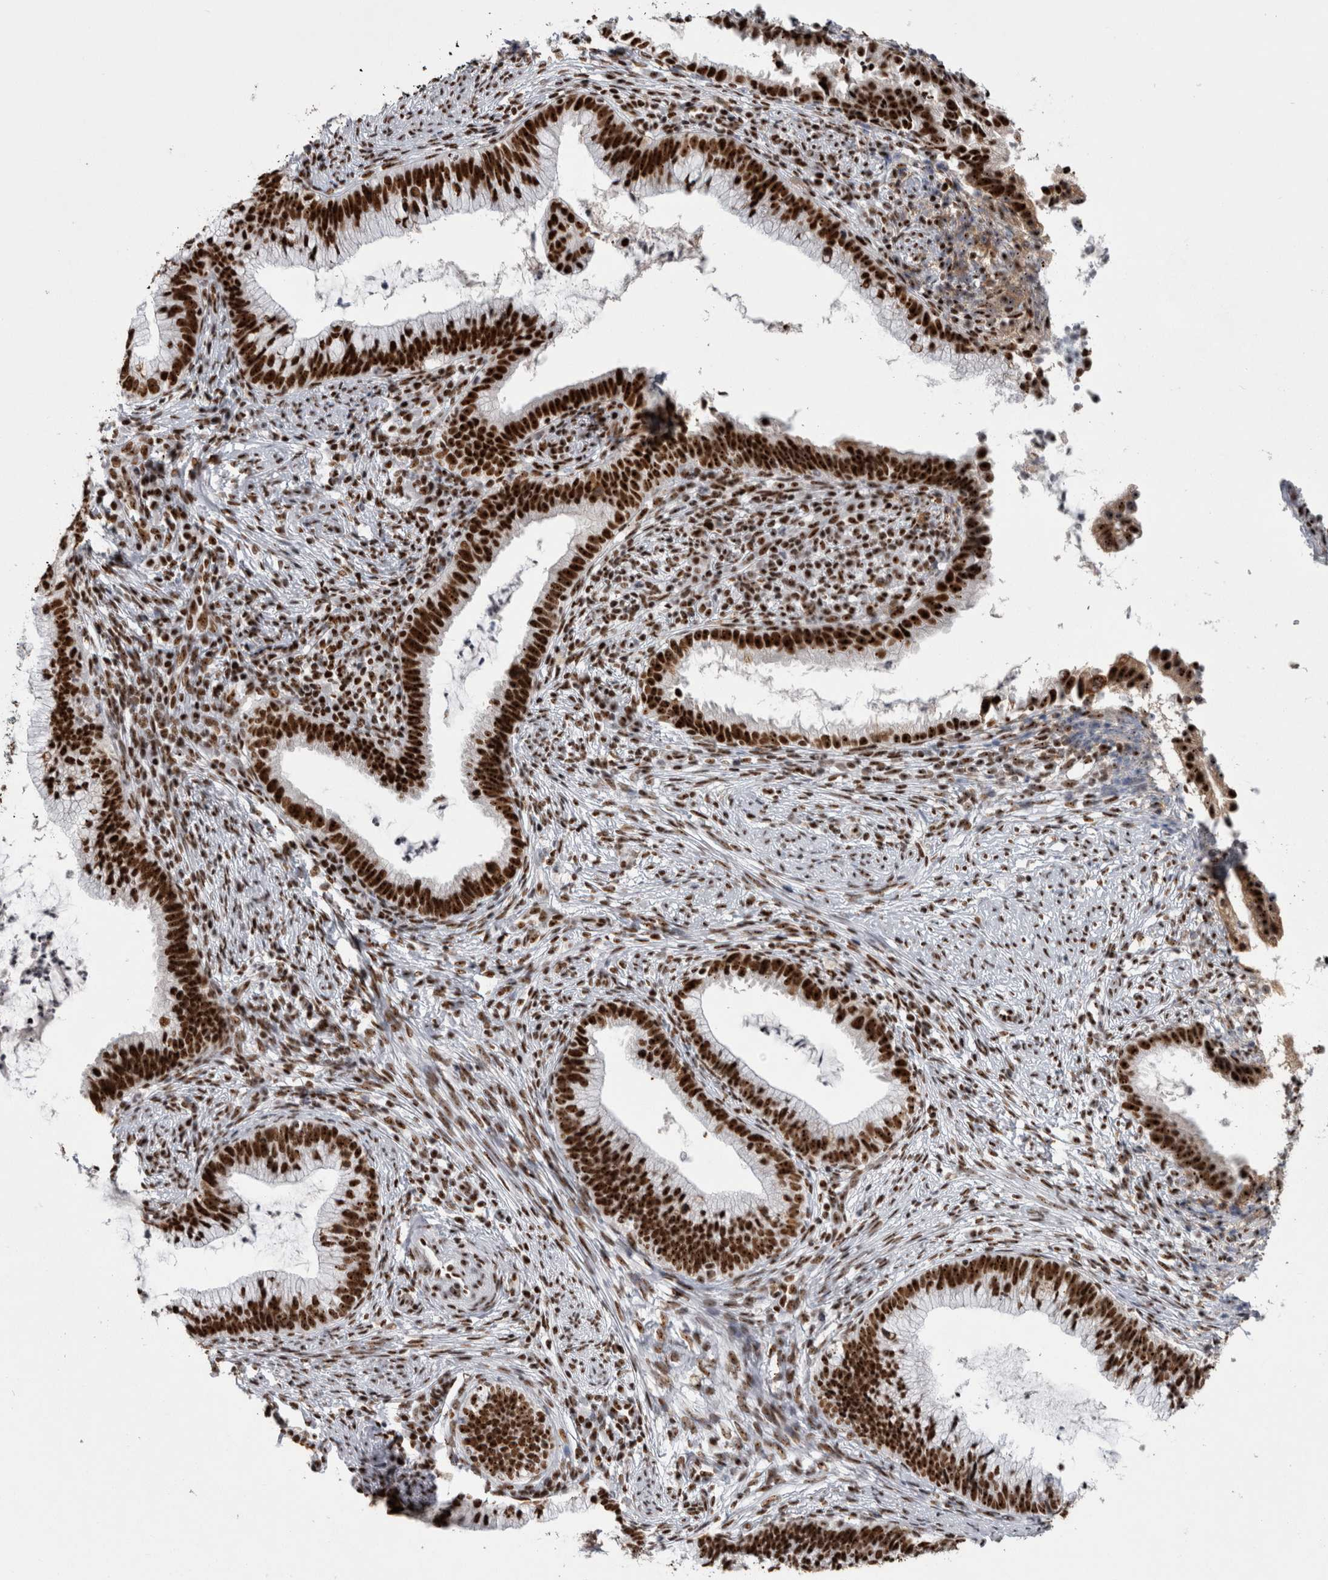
{"staining": {"intensity": "strong", "quantity": ">75%", "location": "nuclear"}, "tissue": "cervical cancer", "cell_type": "Tumor cells", "image_type": "cancer", "snomed": [{"axis": "morphology", "description": "Adenocarcinoma, NOS"}, {"axis": "topography", "description": "Cervix"}], "caption": "About >75% of tumor cells in human cervical adenocarcinoma show strong nuclear protein expression as visualized by brown immunohistochemical staining.", "gene": "NCL", "patient": {"sex": "female", "age": 36}}